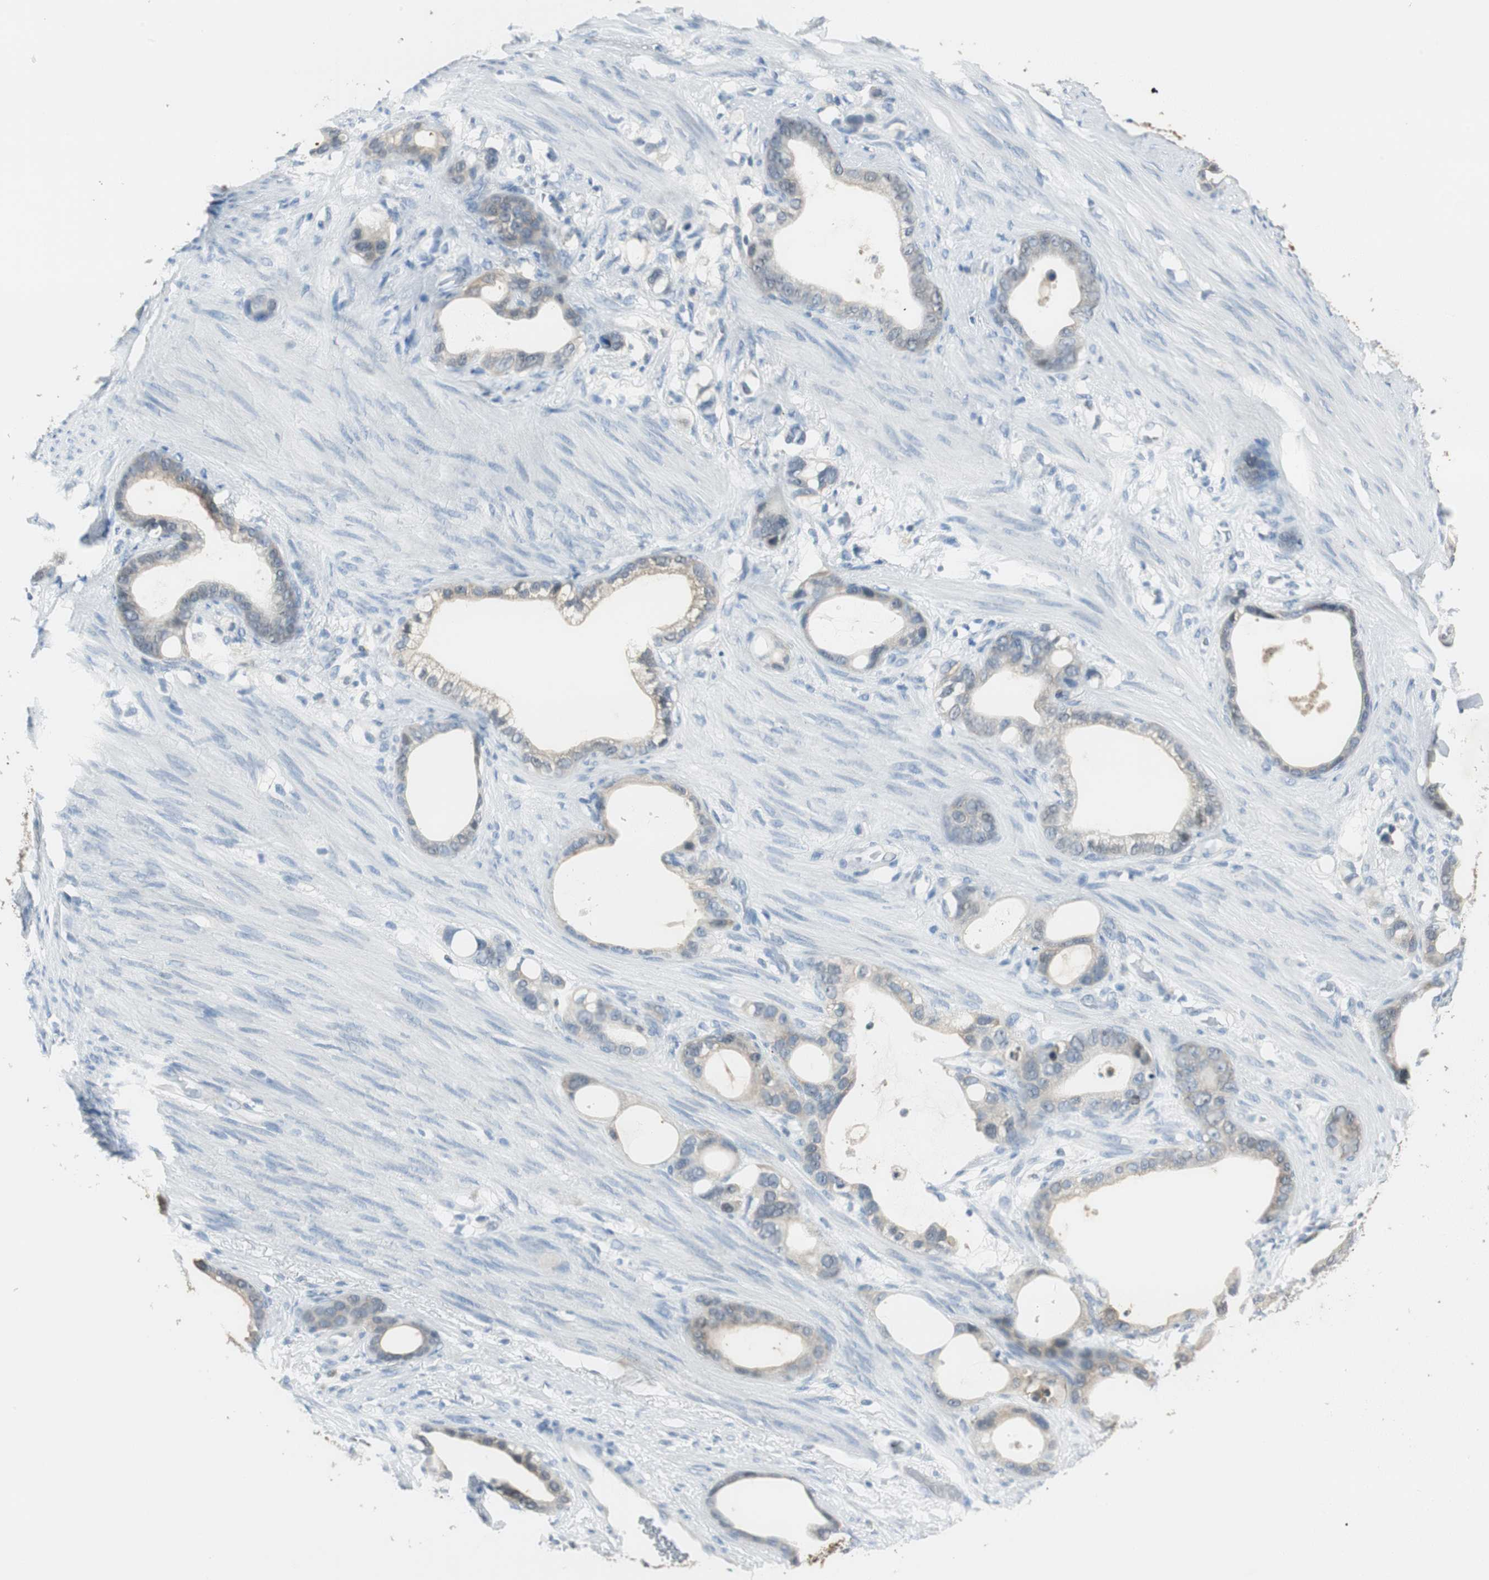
{"staining": {"intensity": "weak", "quantity": "<25%", "location": "cytoplasmic/membranous"}, "tissue": "stomach cancer", "cell_type": "Tumor cells", "image_type": "cancer", "snomed": [{"axis": "morphology", "description": "Adenocarcinoma, NOS"}, {"axis": "topography", "description": "Stomach"}], "caption": "Immunohistochemistry of stomach cancer (adenocarcinoma) shows no staining in tumor cells. The staining is performed using DAB brown chromogen with nuclei counter-stained in using hematoxylin.", "gene": "MSTO1", "patient": {"sex": "female", "age": 75}}